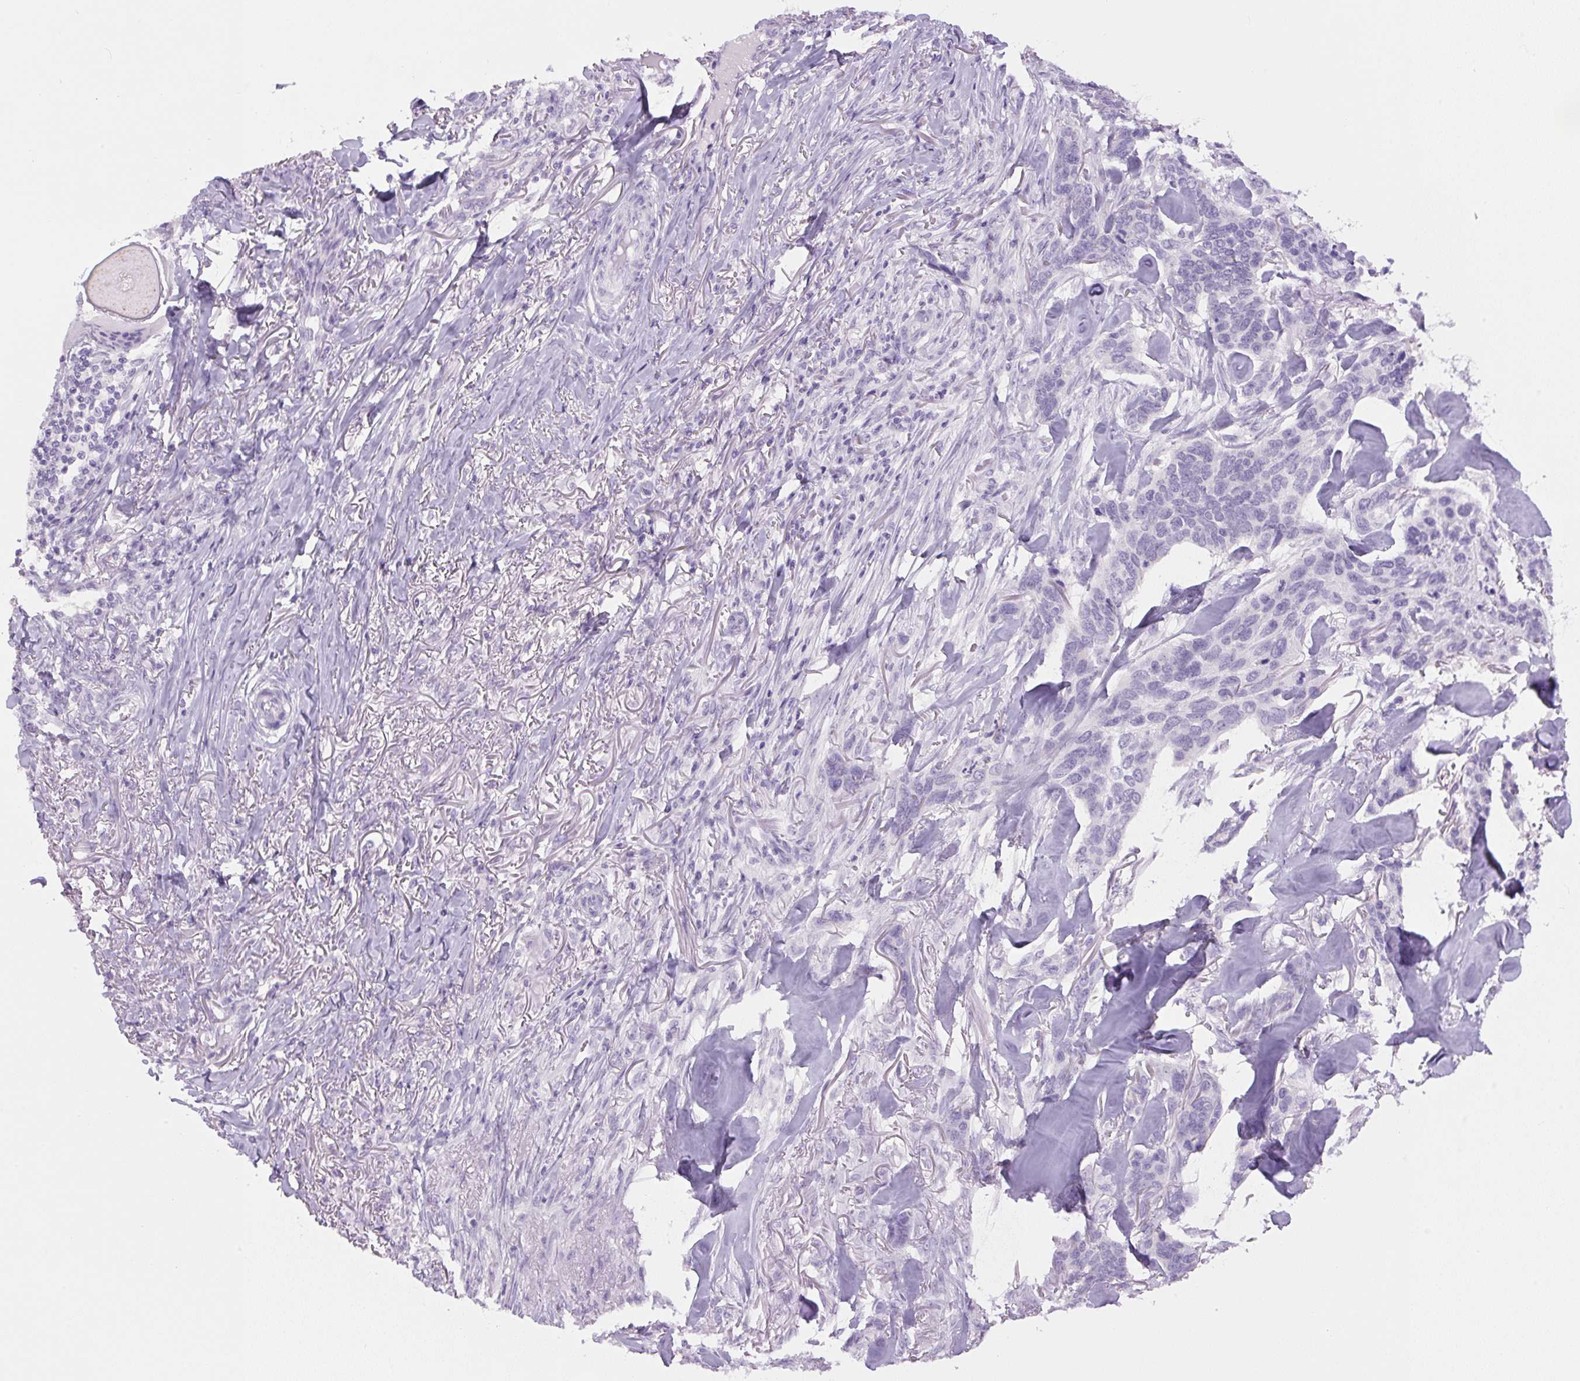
{"staining": {"intensity": "negative", "quantity": "none", "location": "none"}, "tissue": "skin cancer", "cell_type": "Tumor cells", "image_type": "cancer", "snomed": [{"axis": "morphology", "description": "Basal cell carcinoma"}, {"axis": "topography", "description": "Skin"}], "caption": "Immunohistochemistry photomicrograph of neoplastic tissue: skin cancer (basal cell carcinoma) stained with DAB (3,3'-diaminobenzidine) exhibits no significant protein expression in tumor cells. (DAB immunohistochemistry (IHC) visualized using brightfield microscopy, high magnification).", "gene": "COL9A2", "patient": {"sex": "male", "age": 86}}